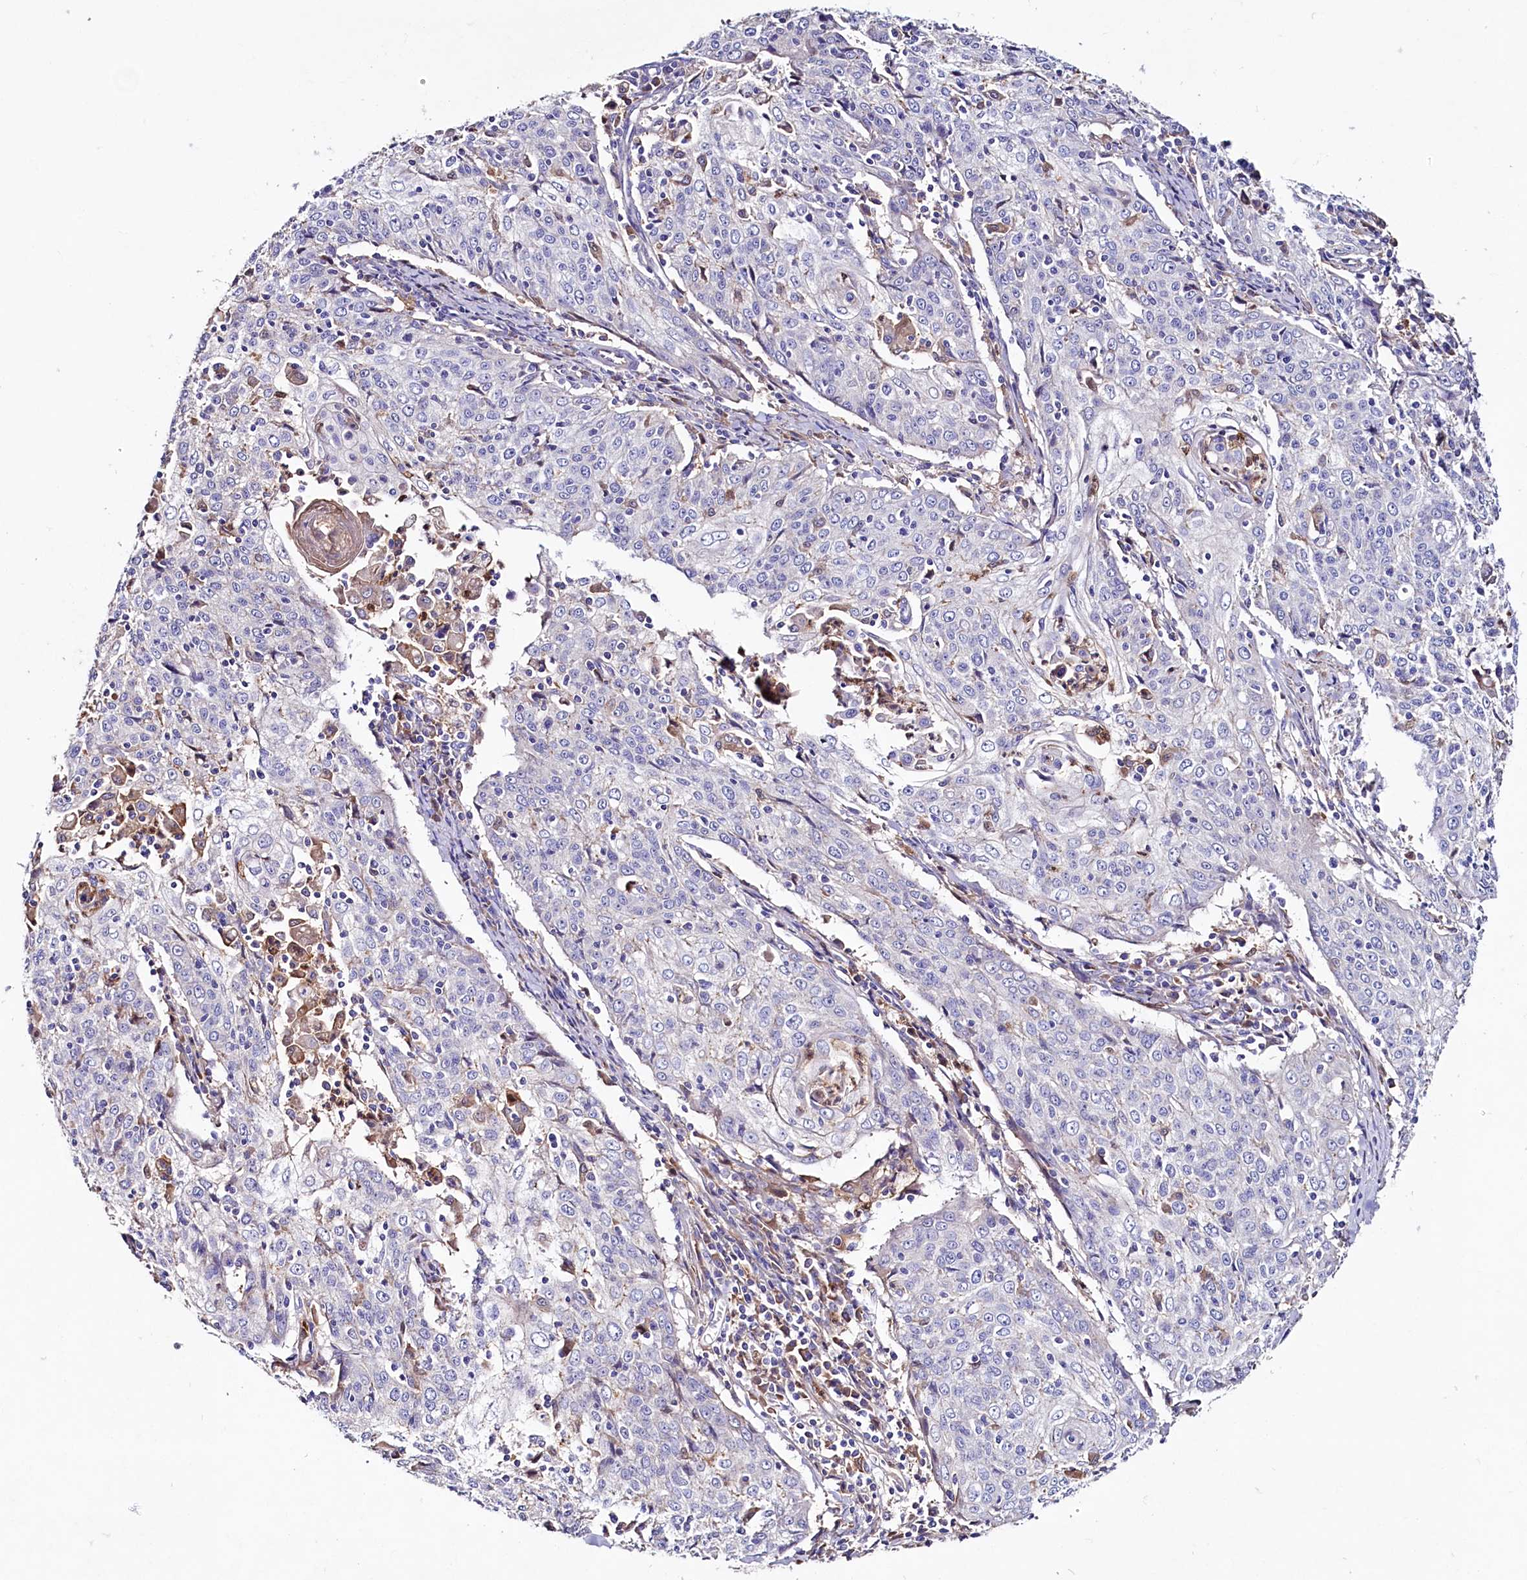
{"staining": {"intensity": "negative", "quantity": "none", "location": "none"}, "tissue": "cervical cancer", "cell_type": "Tumor cells", "image_type": "cancer", "snomed": [{"axis": "morphology", "description": "Squamous cell carcinoma, NOS"}, {"axis": "topography", "description": "Cervix"}], "caption": "Cervical cancer (squamous cell carcinoma) was stained to show a protein in brown. There is no significant expression in tumor cells.", "gene": "IL17RD", "patient": {"sex": "female", "age": 48}}